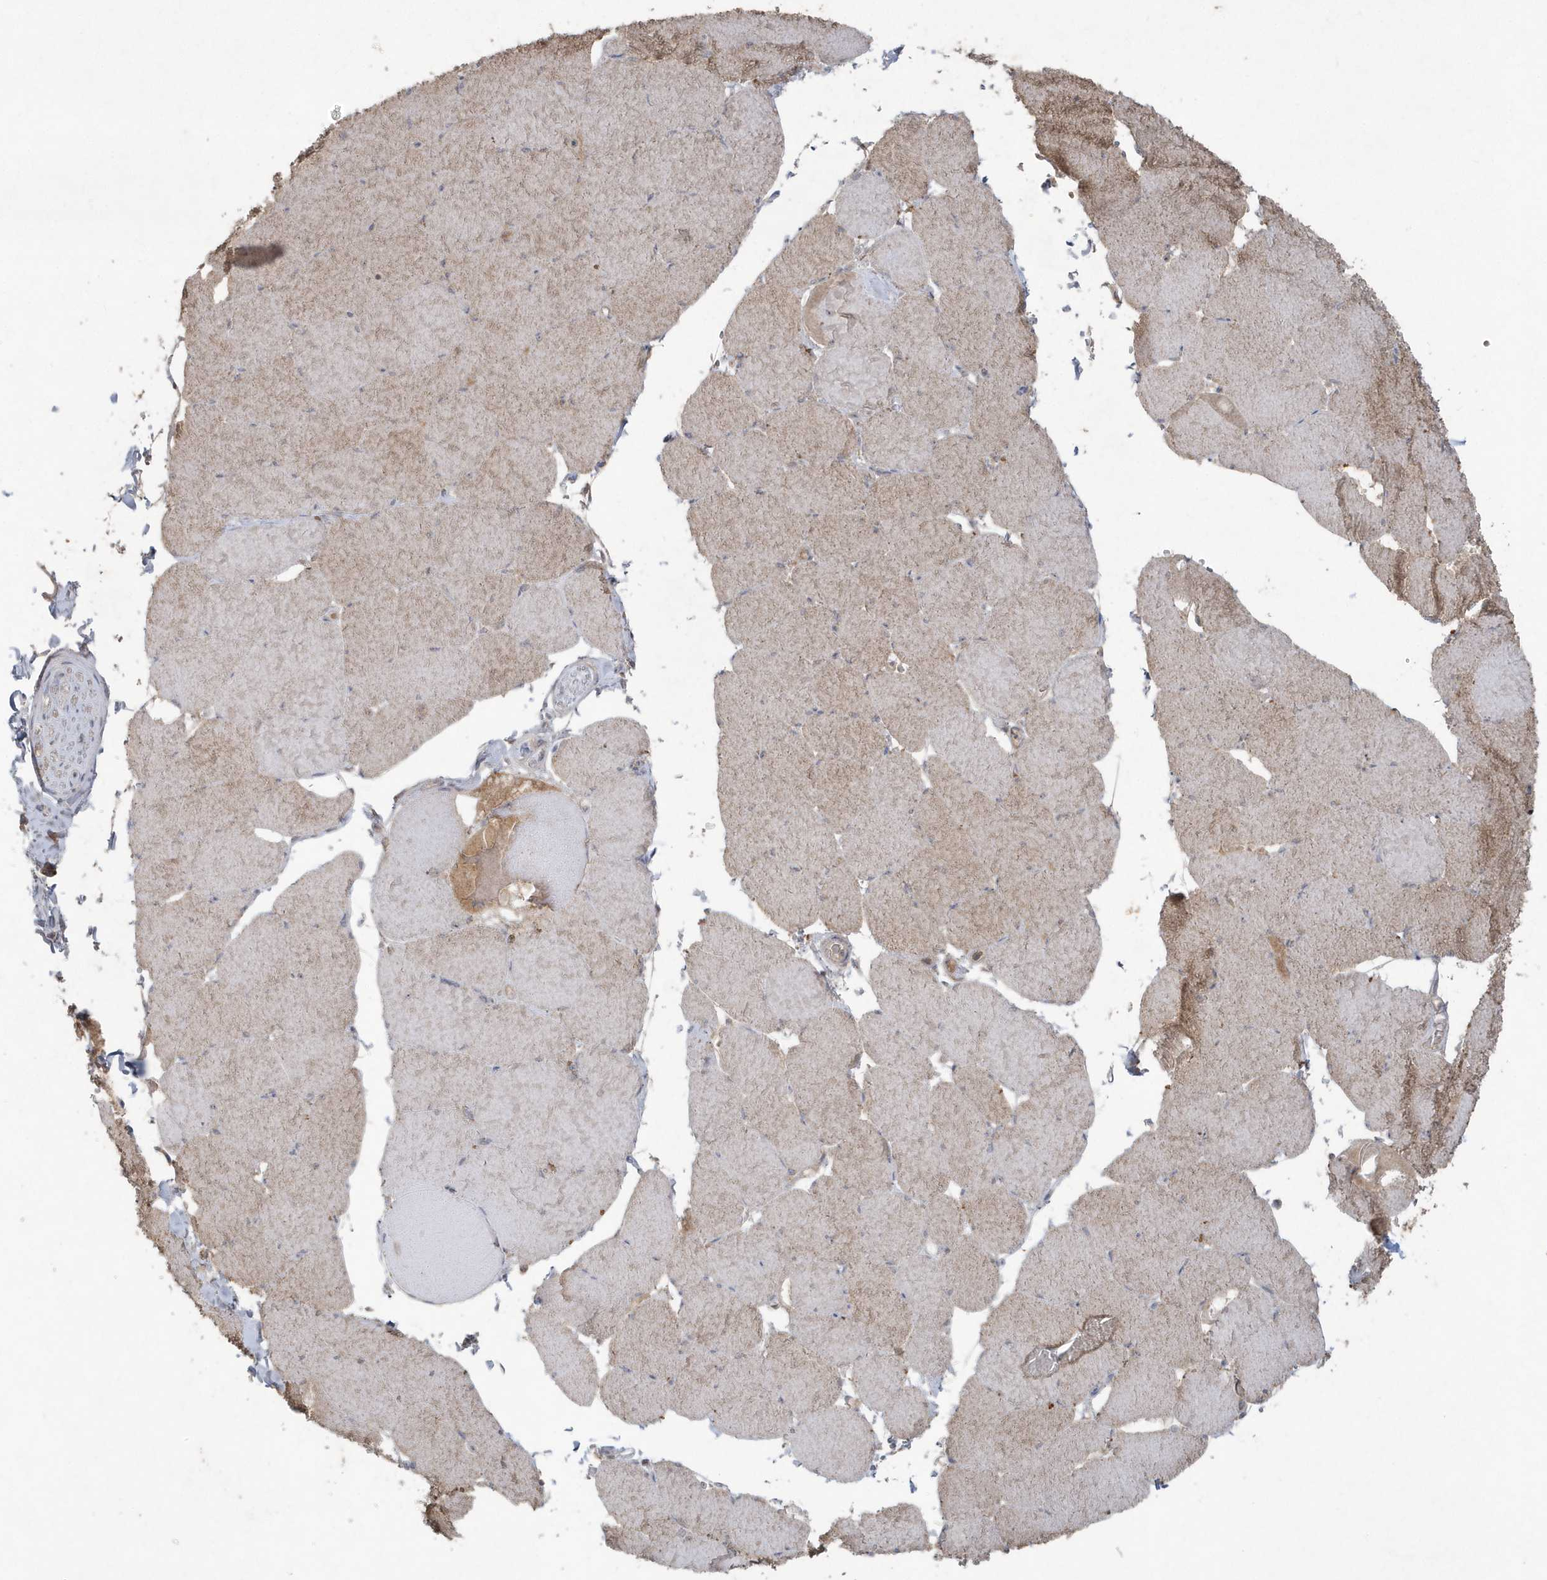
{"staining": {"intensity": "weak", "quantity": "<25%", "location": "cytoplasmic/membranous"}, "tissue": "skeletal muscle", "cell_type": "Myocytes", "image_type": "normal", "snomed": [{"axis": "morphology", "description": "Normal tissue, NOS"}, {"axis": "topography", "description": "Skeletal muscle"}, {"axis": "topography", "description": "Head-Neck"}], "caption": "The micrograph displays no staining of myocytes in unremarkable skeletal muscle. The staining was performed using DAB (3,3'-diaminobenzidine) to visualize the protein expression in brown, while the nuclei were stained in blue with hematoxylin (Magnification: 20x).", "gene": "C1RL", "patient": {"sex": "male", "age": 66}}